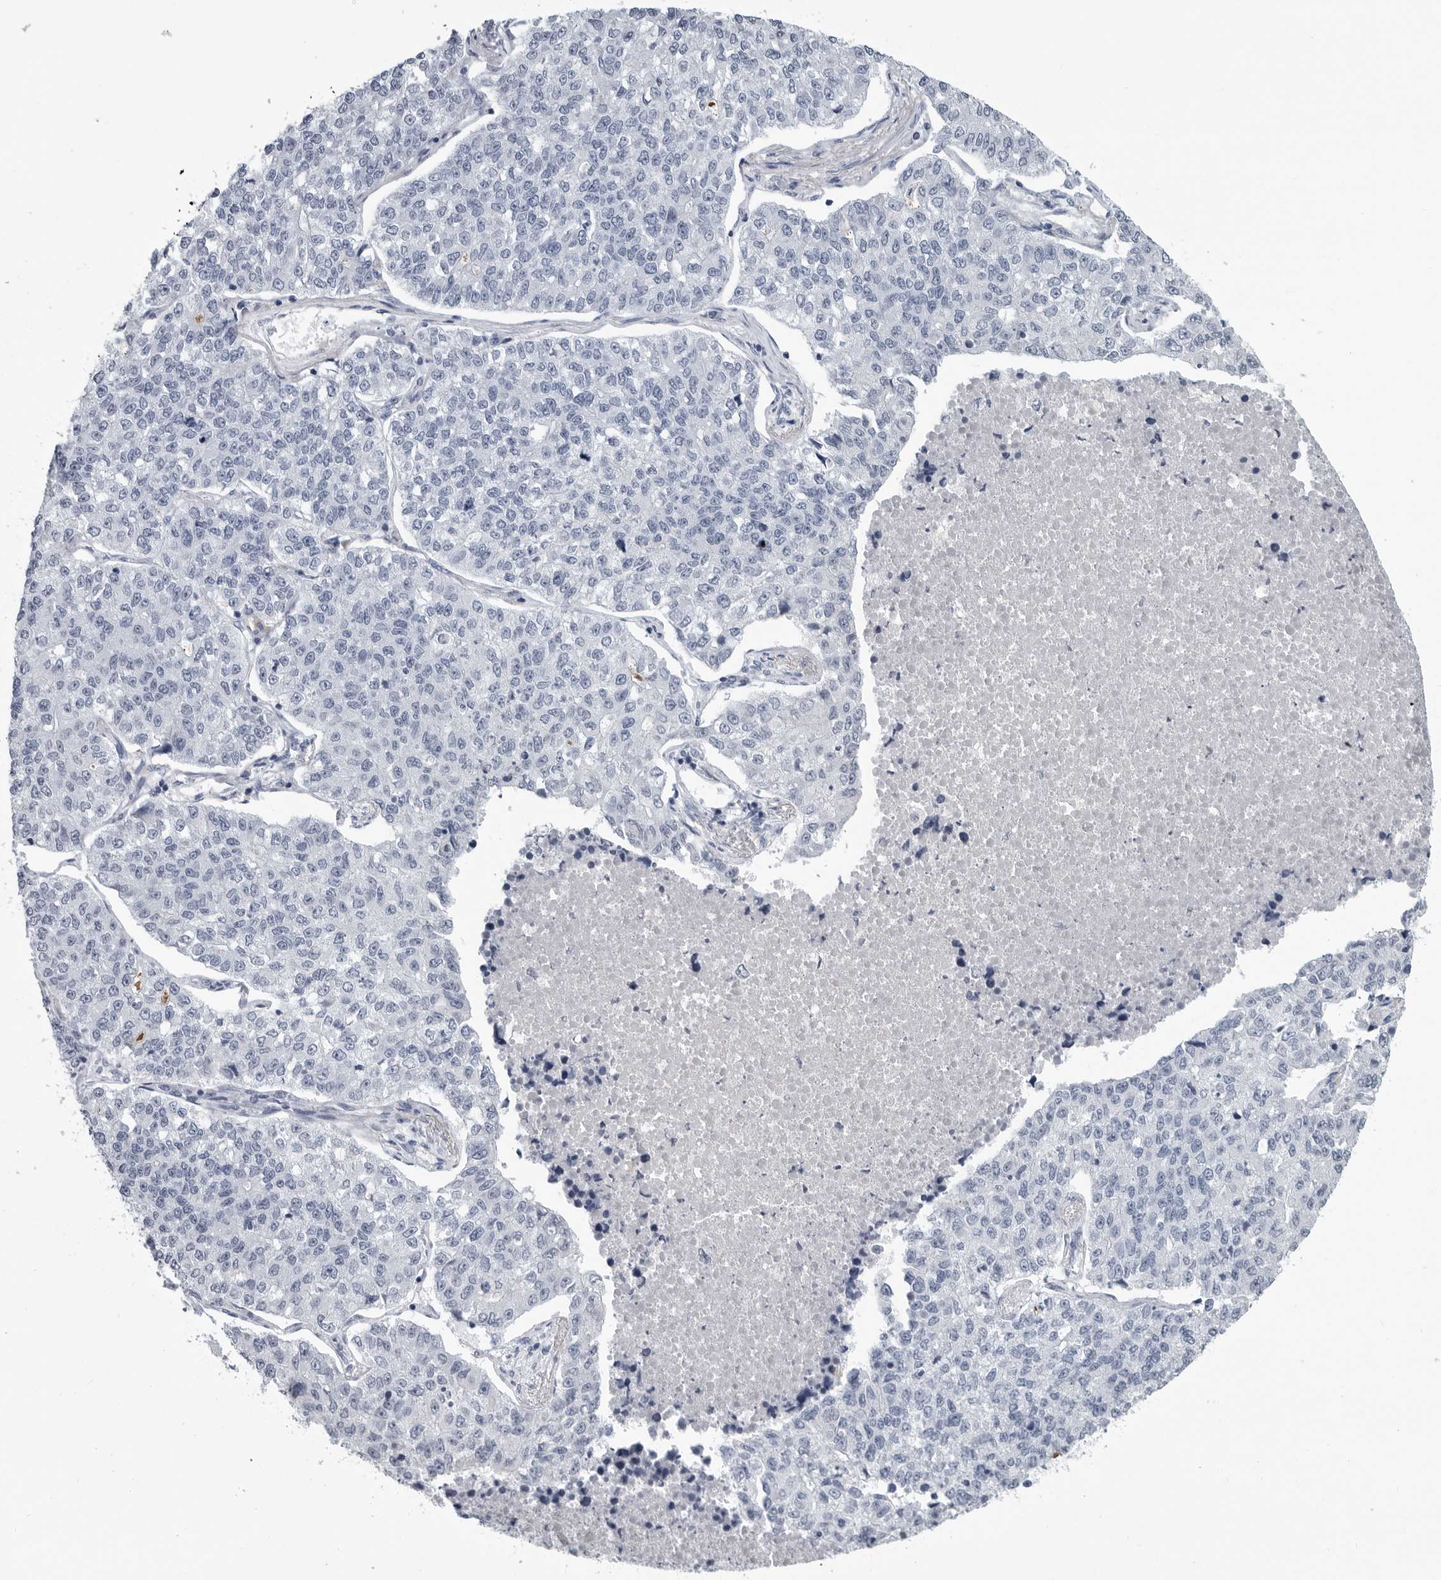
{"staining": {"intensity": "negative", "quantity": "none", "location": "none"}, "tissue": "lung cancer", "cell_type": "Tumor cells", "image_type": "cancer", "snomed": [{"axis": "morphology", "description": "Adenocarcinoma, NOS"}, {"axis": "topography", "description": "Lung"}], "caption": "Histopathology image shows no protein positivity in tumor cells of lung adenocarcinoma tissue.", "gene": "AMPD1", "patient": {"sex": "male", "age": 49}}